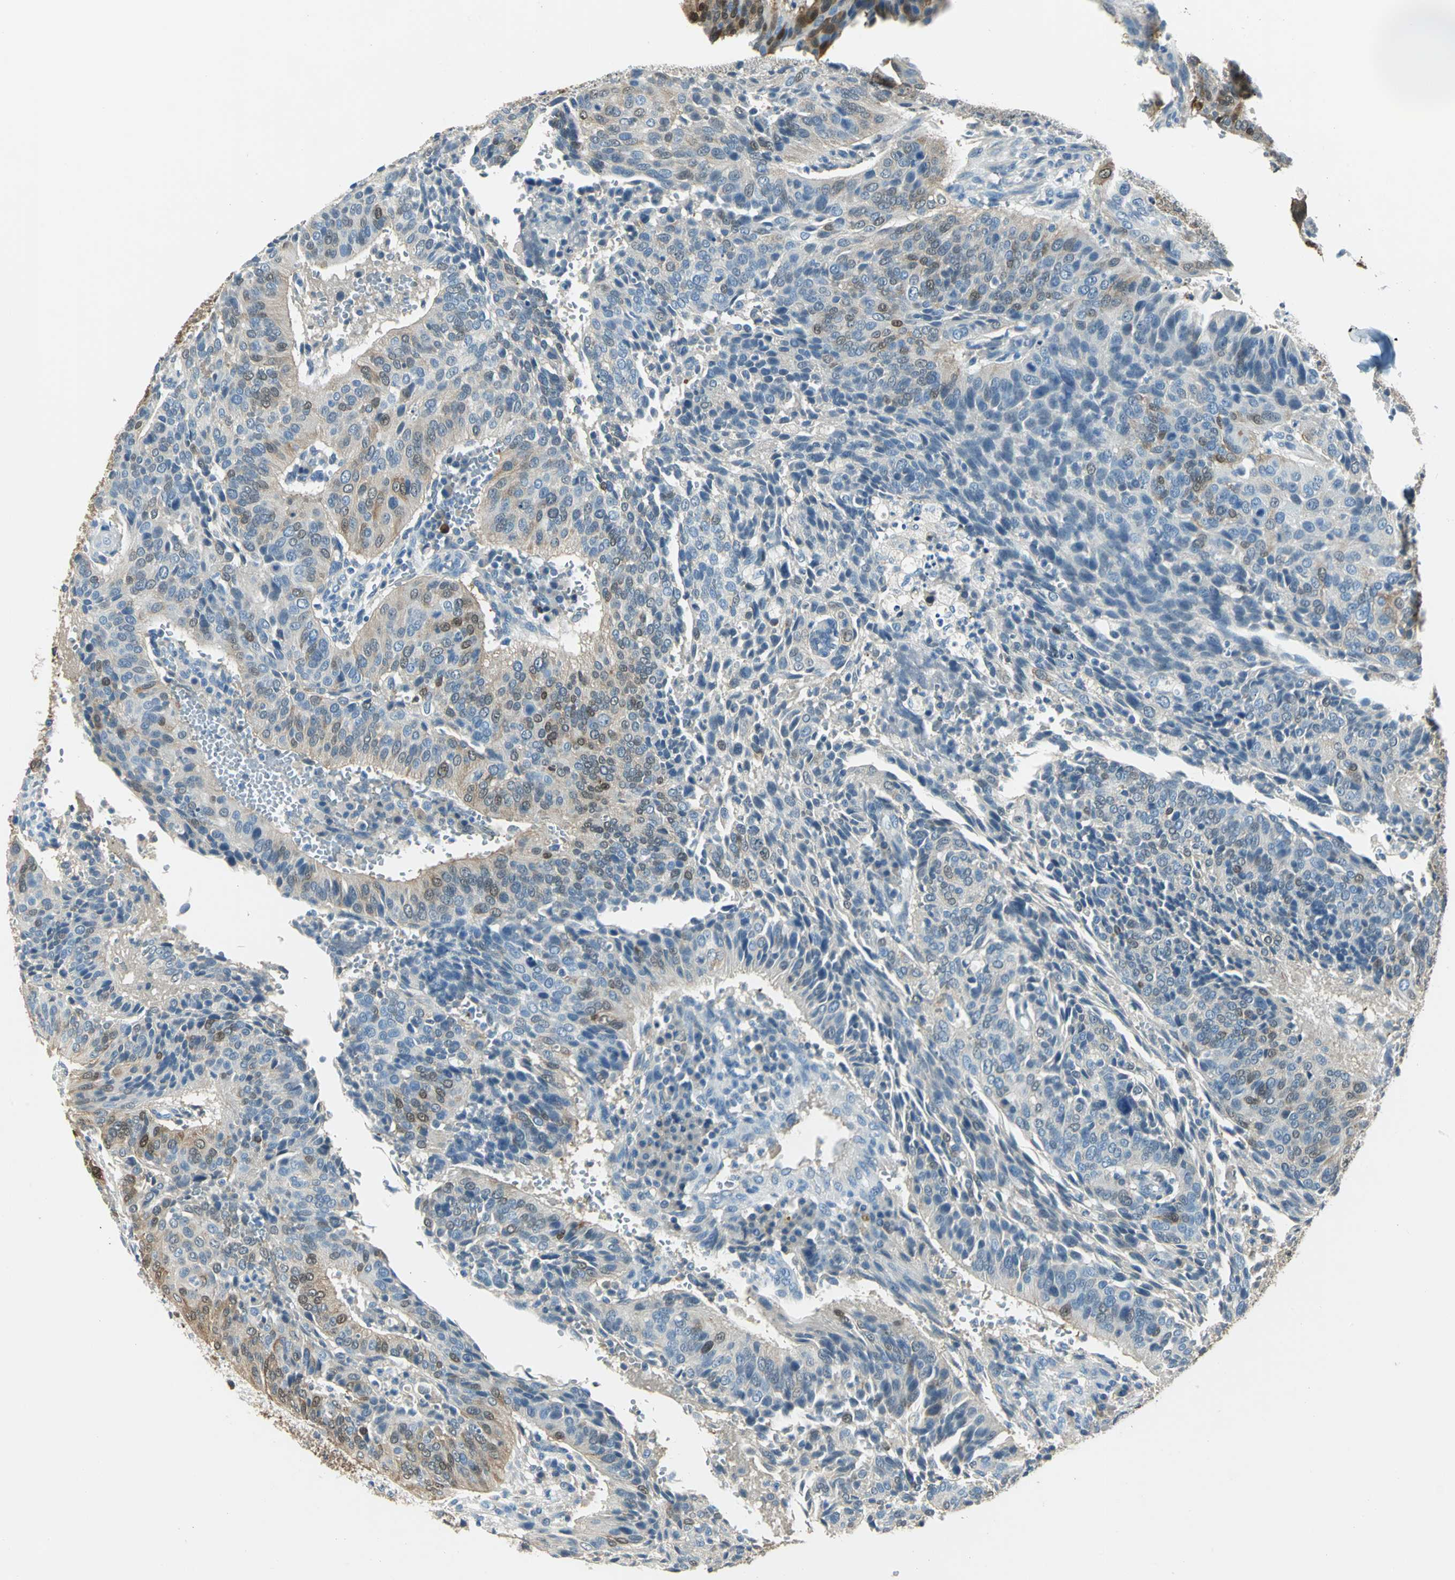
{"staining": {"intensity": "moderate", "quantity": "<25%", "location": "cytoplasmic/membranous,nuclear"}, "tissue": "cervical cancer", "cell_type": "Tumor cells", "image_type": "cancer", "snomed": [{"axis": "morphology", "description": "Squamous cell carcinoma, NOS"}, {"axis": "topography", "description": "Cervix"}], "caption": "This histopathology image reveals IHC staining of human cervical squamous cell carcinoma, with low moderate cytoplasmic/membranous and nuclear expression in about <25% of tumor cells.", "gene": "UCHL1", "patient": {"sex": "female", "age": 39}}